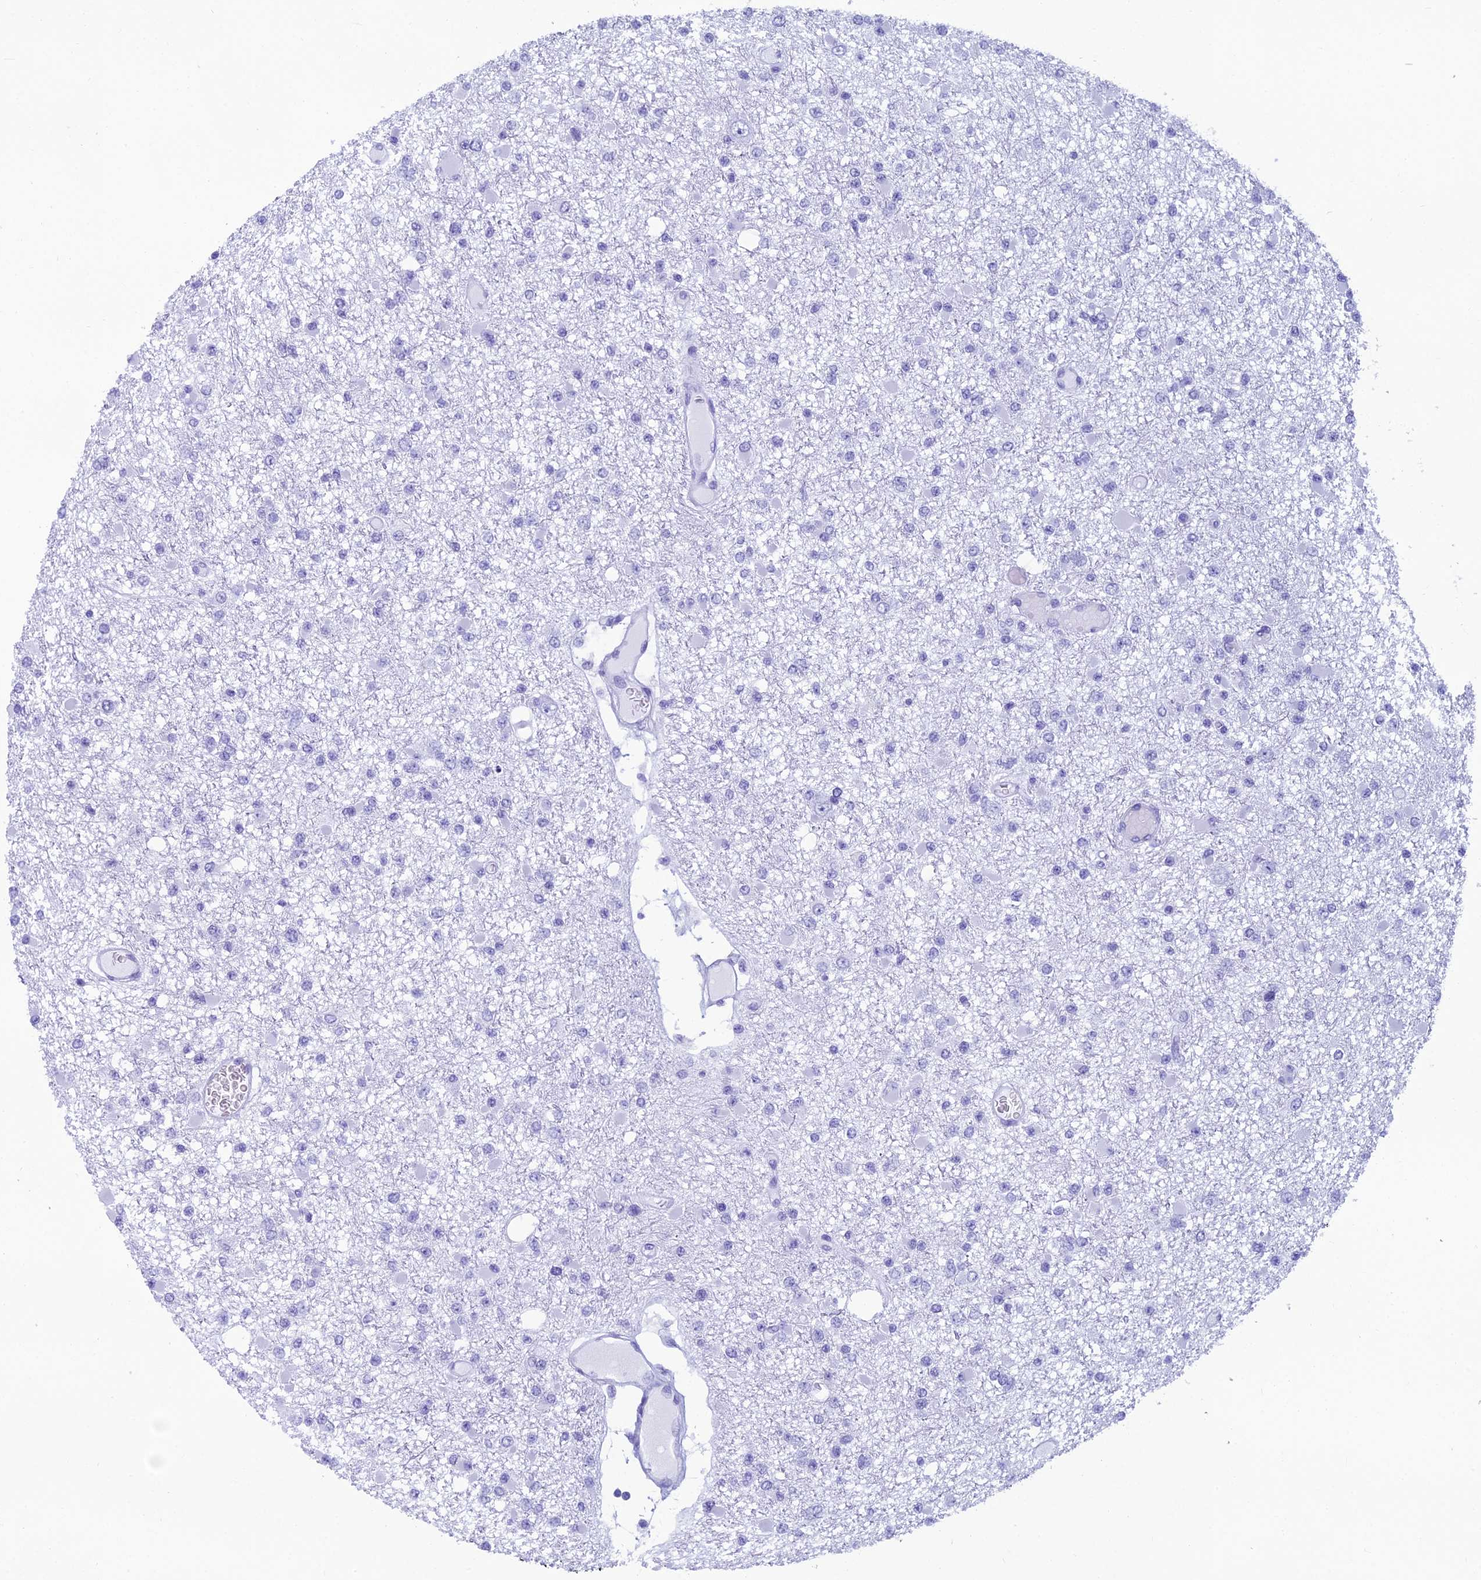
{"staining": {"intensity": "negative", "quantity": "none", "location": "none"}, "tissue": "glioma", "cell_type": "Tumor cells", "image_type": "cancer", "snomed": [{"axis": "morphology", "description": "Glioma, malignant, Low grade"}, {"axis": "topography", "description": "Brain"}], "caption": "The photomicrograph displays no significant positivity in tumor cells of glioma.", "gene": "GRWD1", "patient": {"sex": "female", "age": 22}}